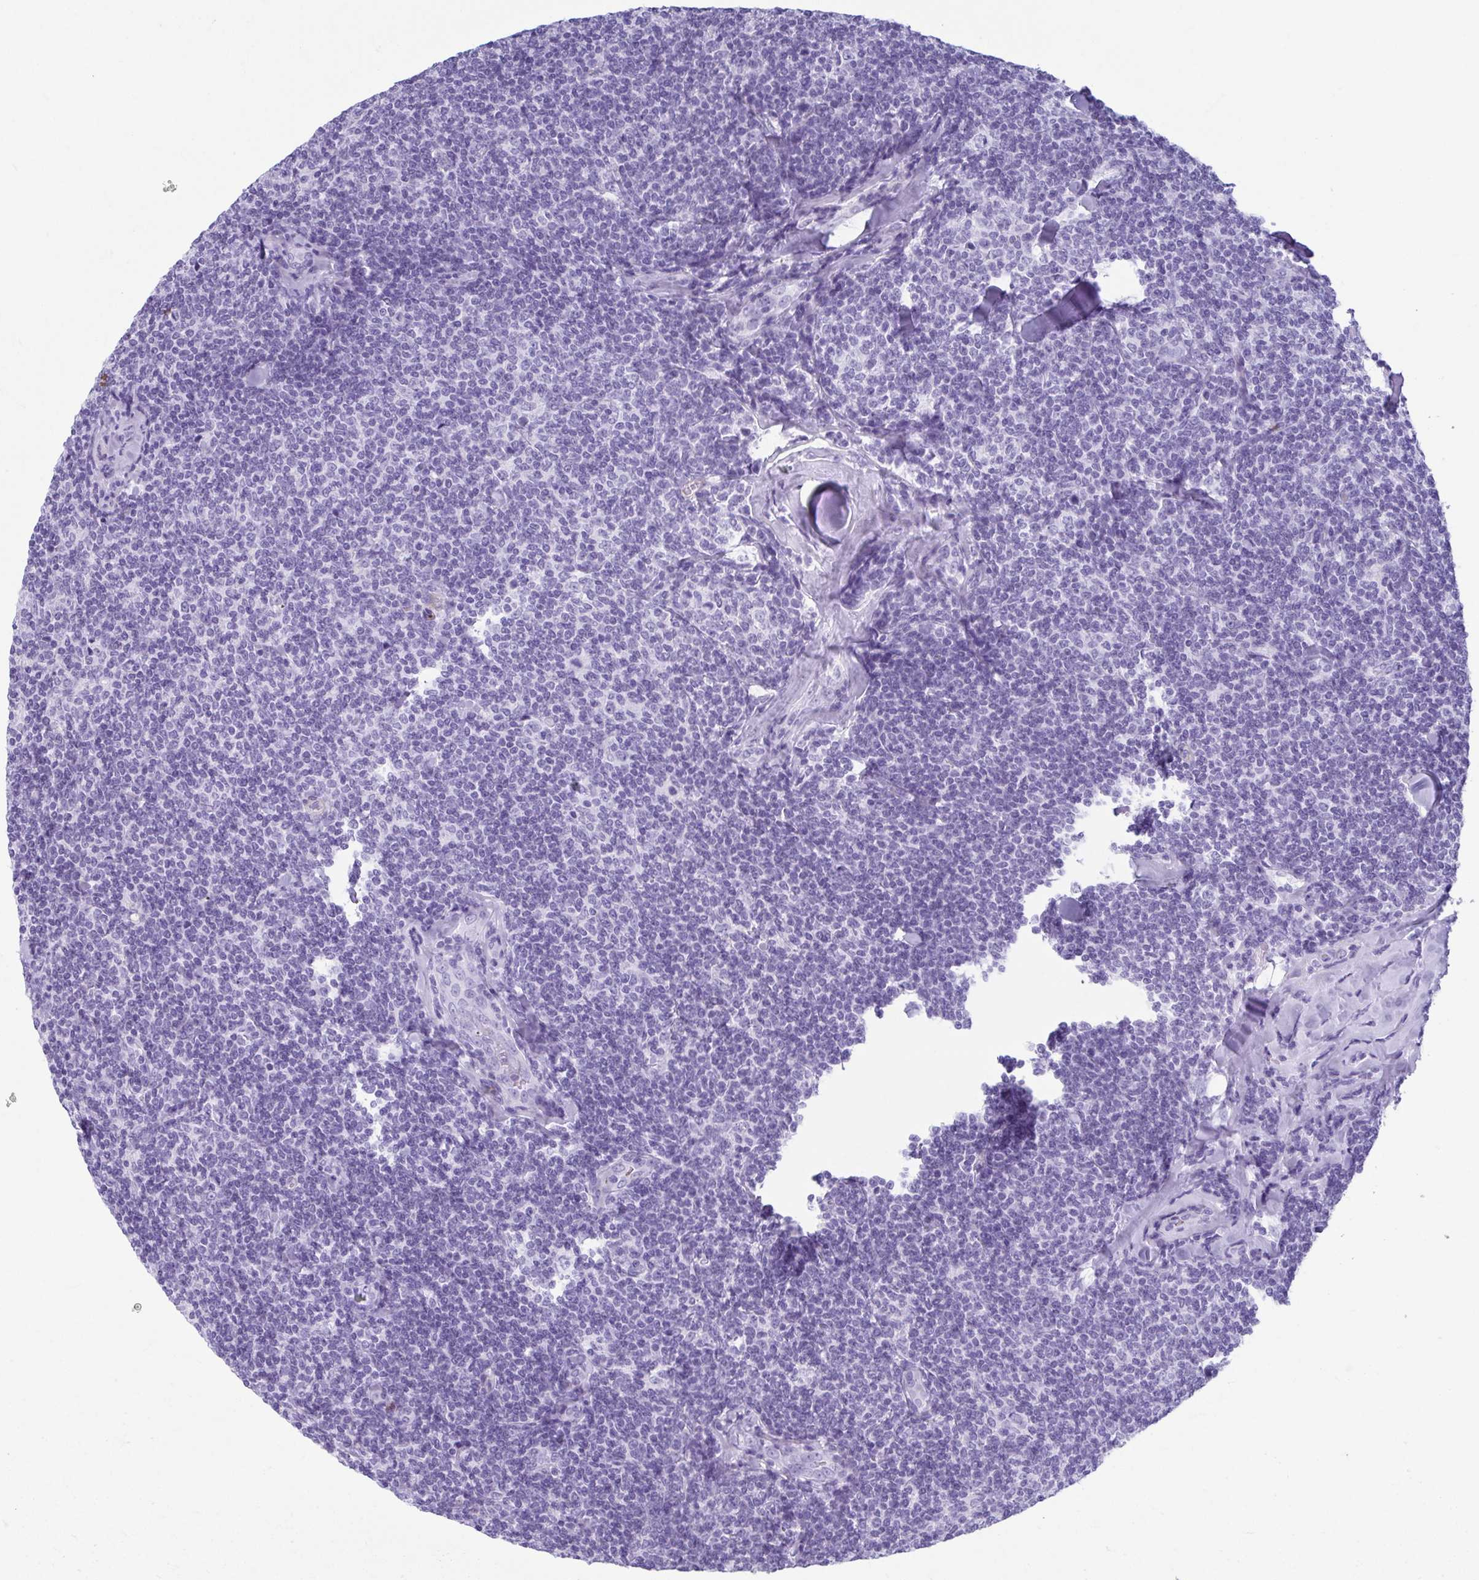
{"staining": {"intensity": "negative", "quantity": "none", "location": "none"}, "tissue": "lymphoma", "cell_type": "Tumor cells", "image_type": "cancer", "snomed": [{"axis": "morphology", "description": "Malignant lymphoma, non-Hodgkin's type, Low grade"}, {"axis": "topography", "description": "Lymph node"}], "caption": "There is no significant positivity in tumor cells of lymphoma. The staining is performed using DAB brown chromogen with nuclei counter-stained in using hematoxylin.", "gene": "TCEAL3", "patient": {"sex": "female", "age": 56}}